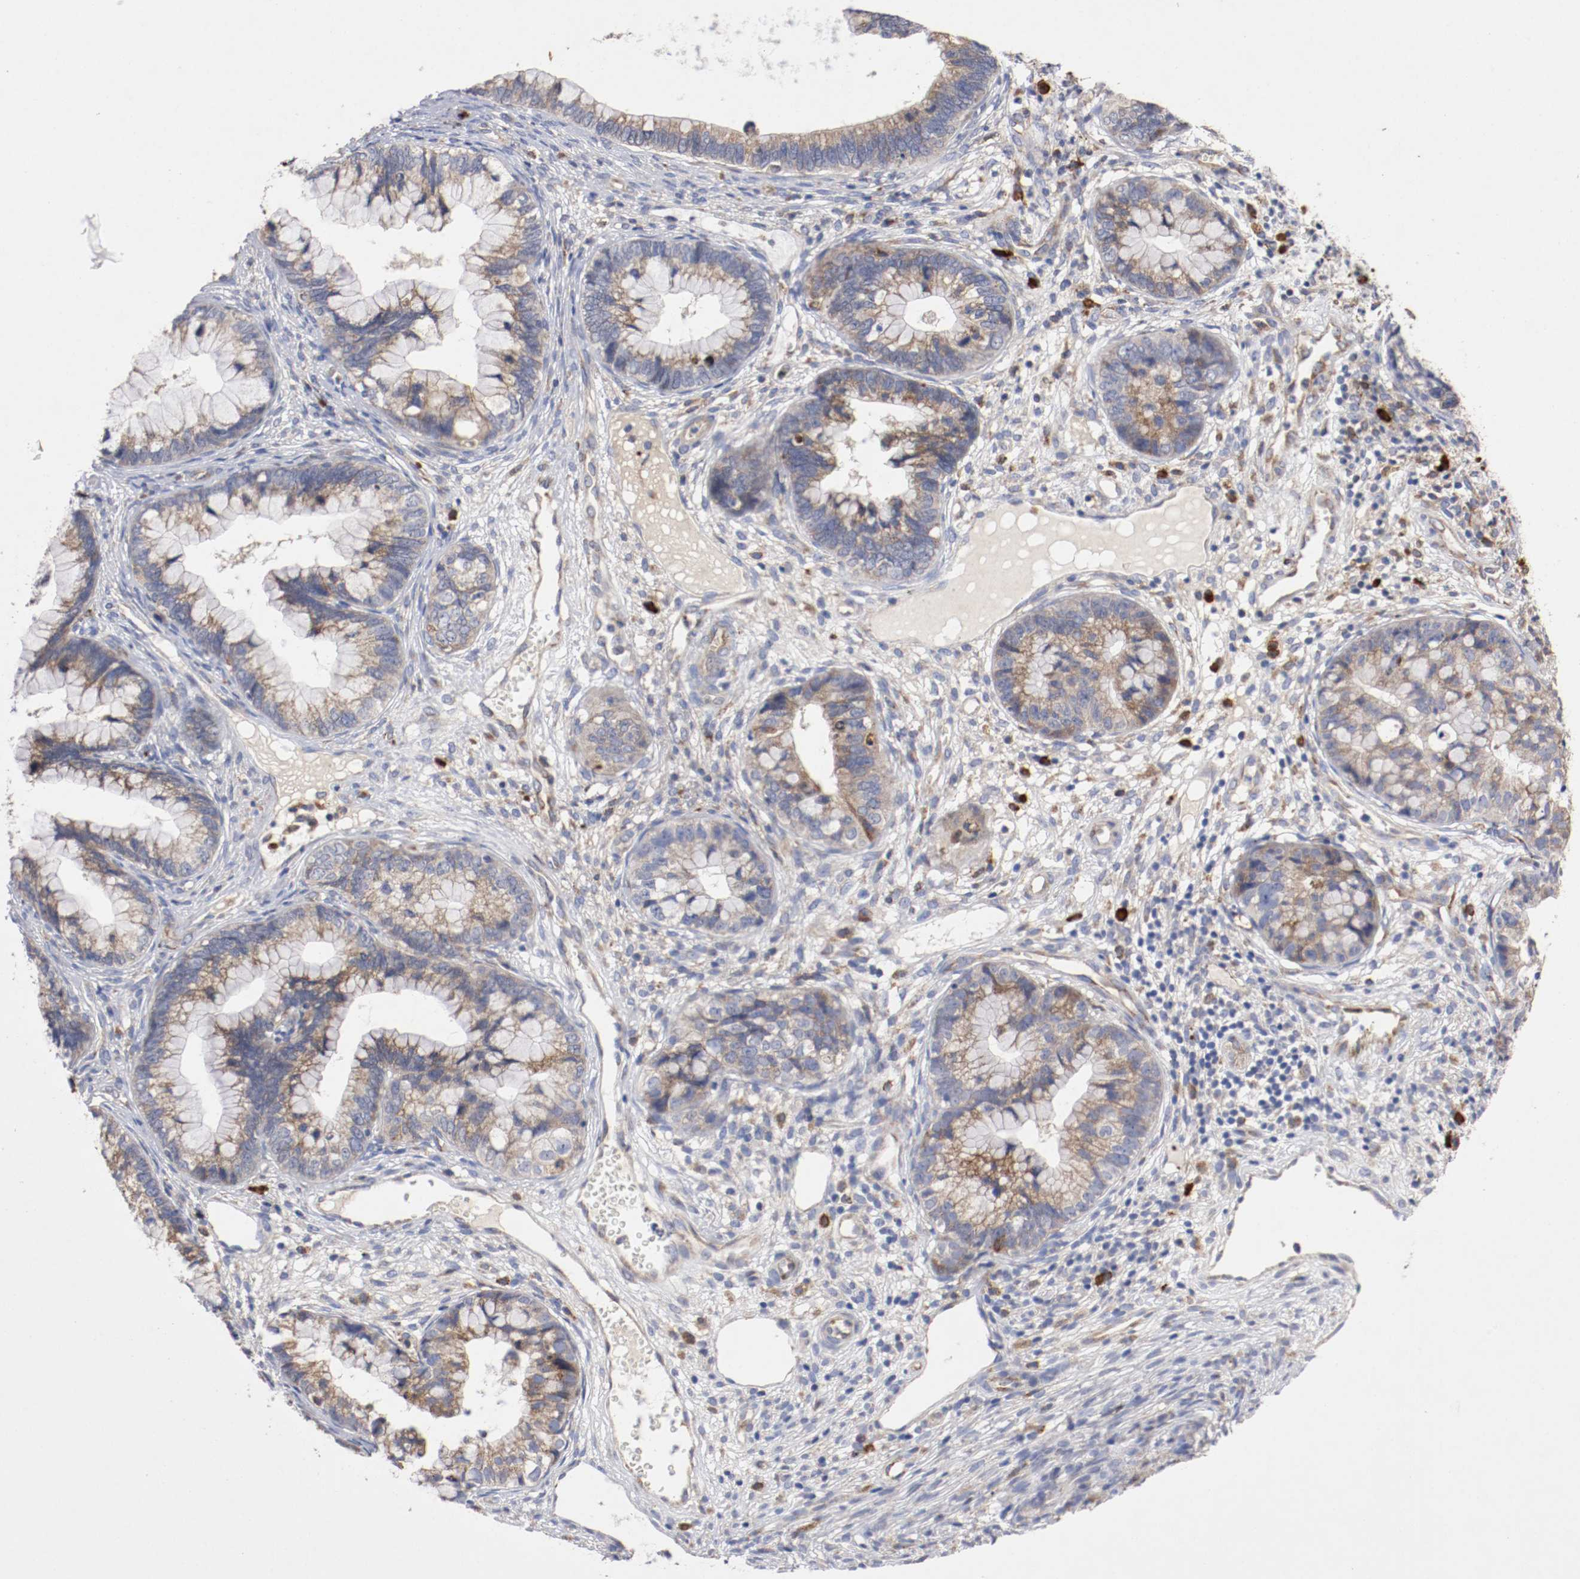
{"staining": {"intensity": "moderate", "quantity": ">75%", "location": "cytoplasmic/membranous"}, "tissue": "cervical cancer", "cell_type": "Tumor cells", "image_type": "cancer", "snomed": [{"axis": "morphology", "description": "Adenocarcinoma, NOS"}, {"axis": "topography", "description": "Cervix"}], "caption": "Human cervical adenocarcinoma stained for a protein (brown) exhibits moderate cytoplasmic/membranous positive positivity in about >75% of tumor cells.", "gene": "TRAF2", "patient": {"sex": "female", "age": 44}}